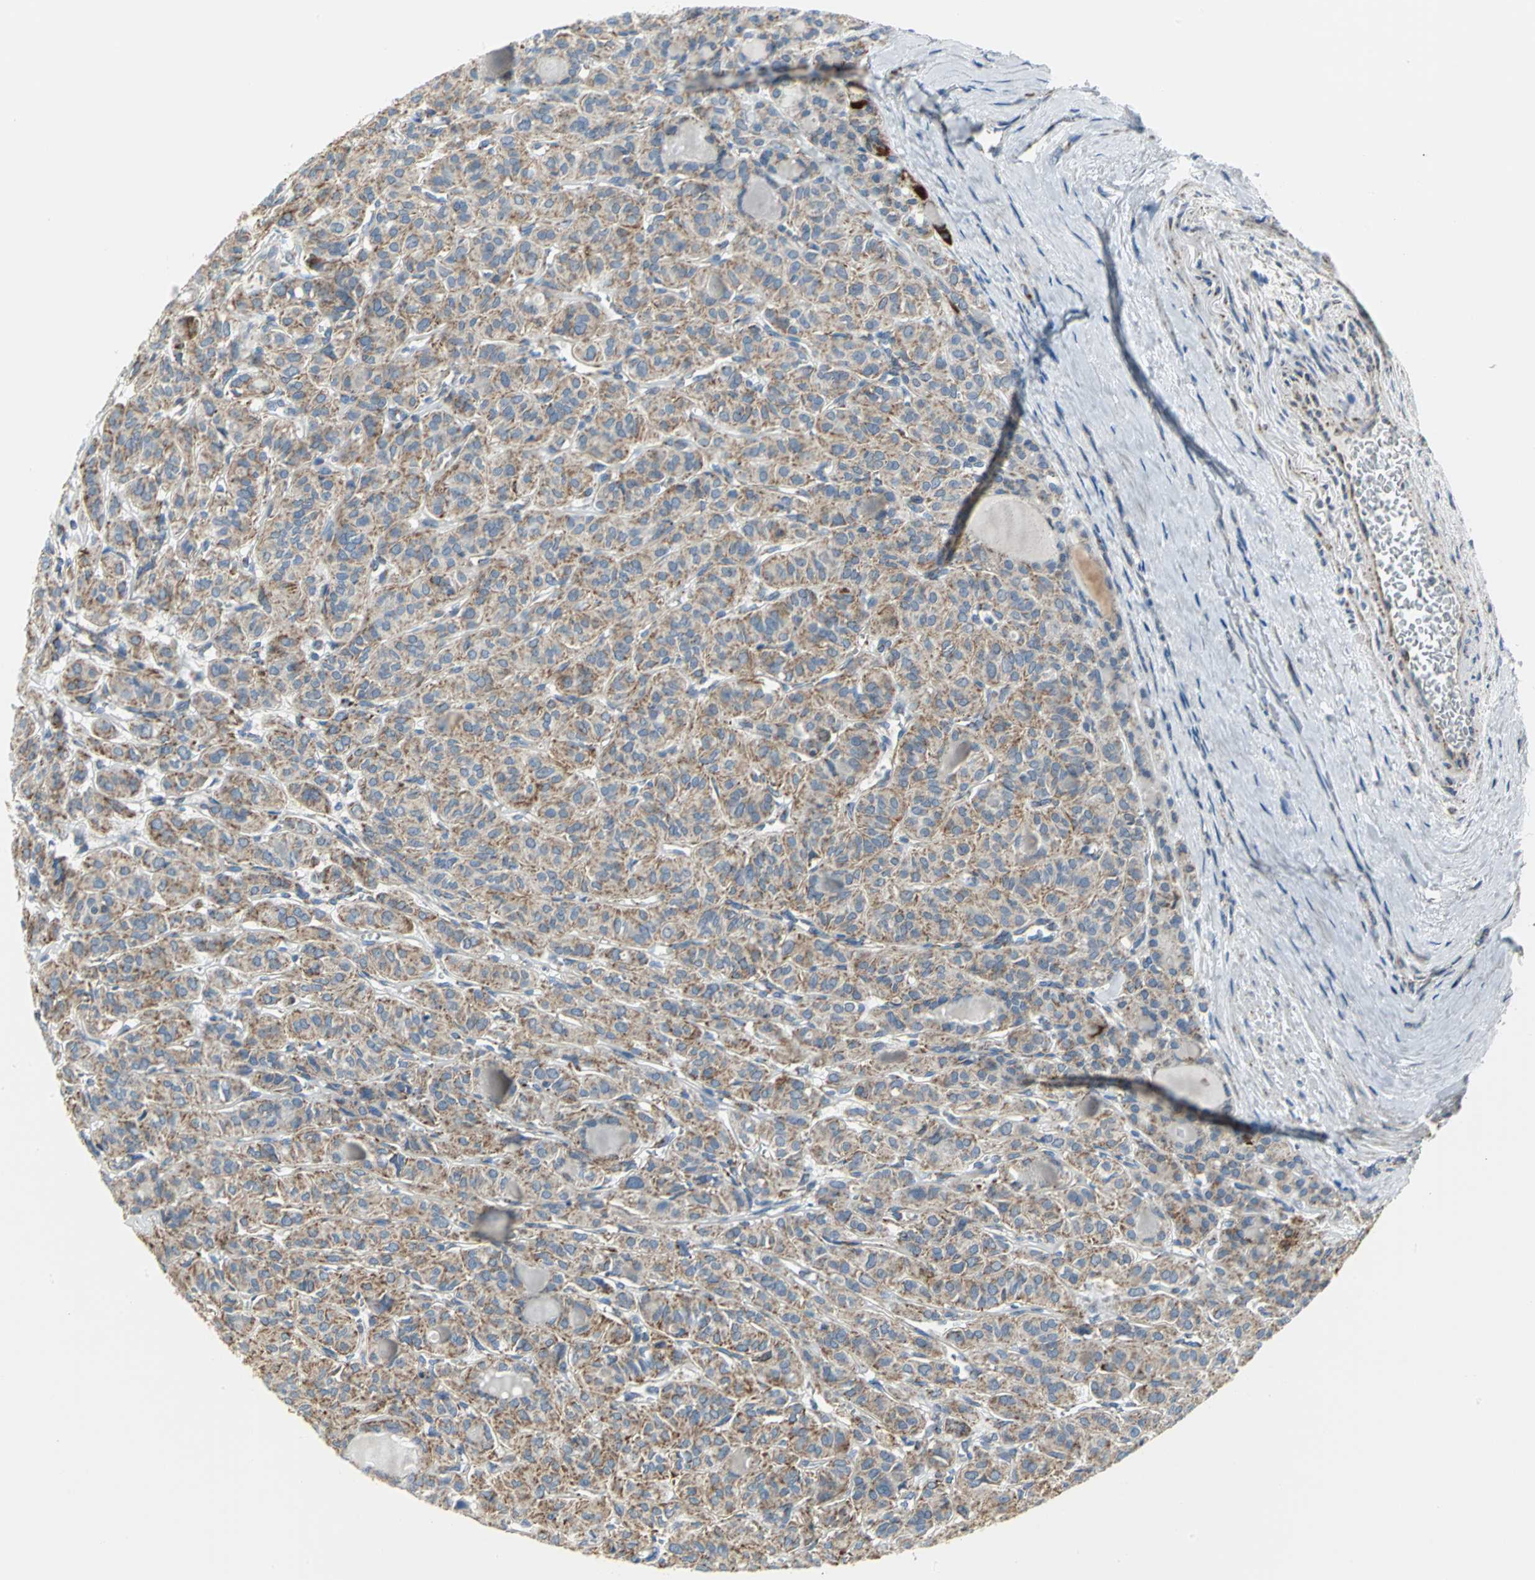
{"staining": {"intensity": "moderate", "quantity": ">75%", "location": "cytoplasmic/membranous"}, "tissue": "thyroid cancer", "cell_type": "Tumor cells", "image_type": "cancer", "snomed": [{"axis": "morphology", "description": "Follicular adenoma carcinoma, NOS"}, {"axis": "topography", "description": "Thyroid gland"}], "caption": "The micrograph shows immunohistochemical staining of follicular adenoma carcinoma (thyroid). There is moderate cytoplasmic/membranous positivity is appreciated in about >75% of tumor cells. The protein of interest is stained brown, and the nuclei are stained in blue (DAB (3,3'-diaminobenzidine) IHC with brightfield microscopy, high magnification).", "gene": "NTRK1", "patient": {"sex": "female", "age": 71}}